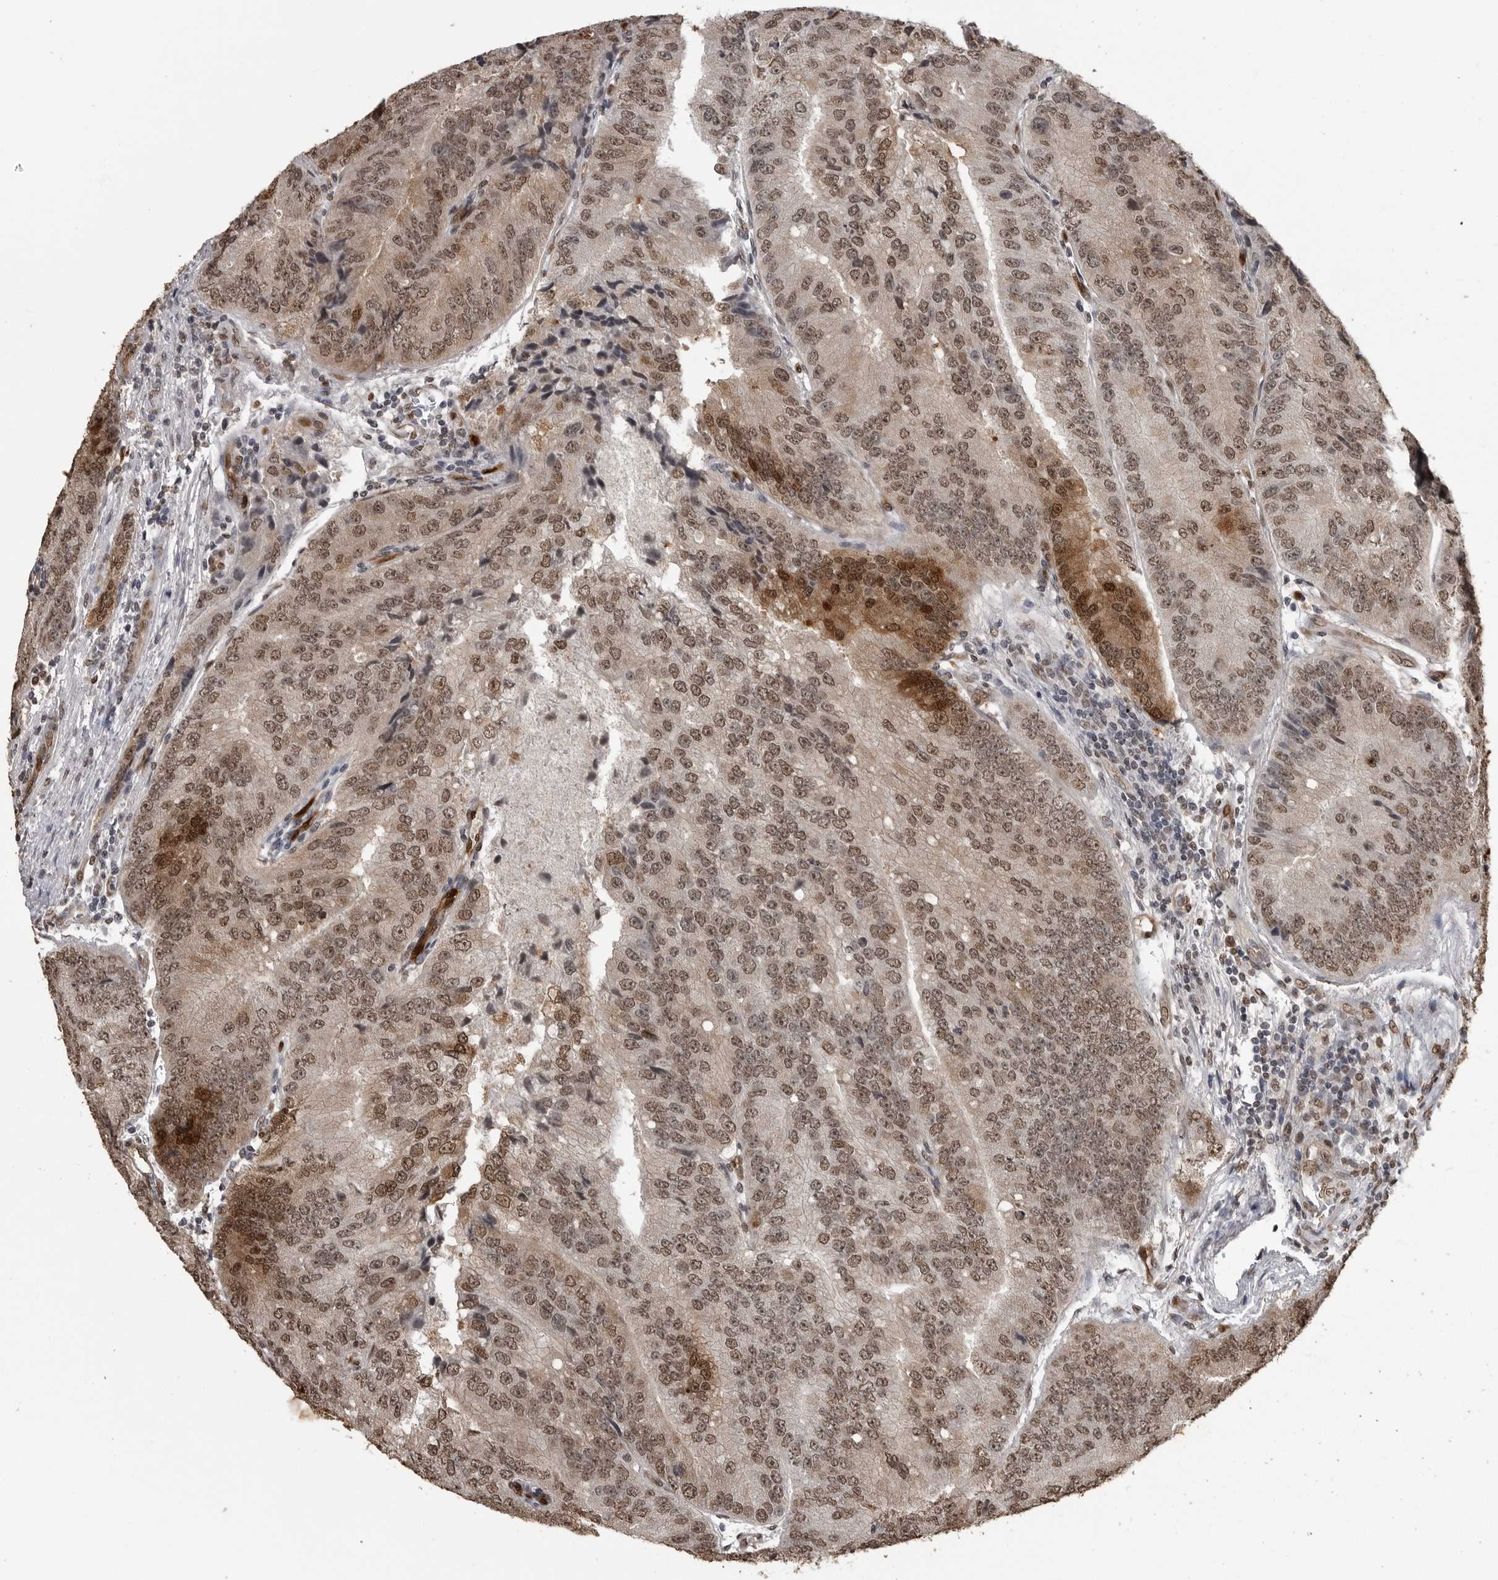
{"staining": {"intensity": "moderate", "quantity": ">75%", "location": "cytoplasmic/membranous,nuclear"}, "tissue": "prostate cancer", "cell_type": "Tumor cells", "image_type": "cancer", "snomed": [{"axis": "morphology", "description": "Adenocarcinoma, High grade"}, {"axis": "topography", "description": "Prostate"}], "caption": "Prostate adenocarcinoma (high-grade) stained with DAB (3,3'-diaminobenzidine) immunohistochemistry (IHC) exhibits medium levels of moderate cytoplasmic/membranous and nuclear staining in about >75% of tumor cells.", "gene": "SMAD2", "patient": {"sex": "male", "age": 70}}